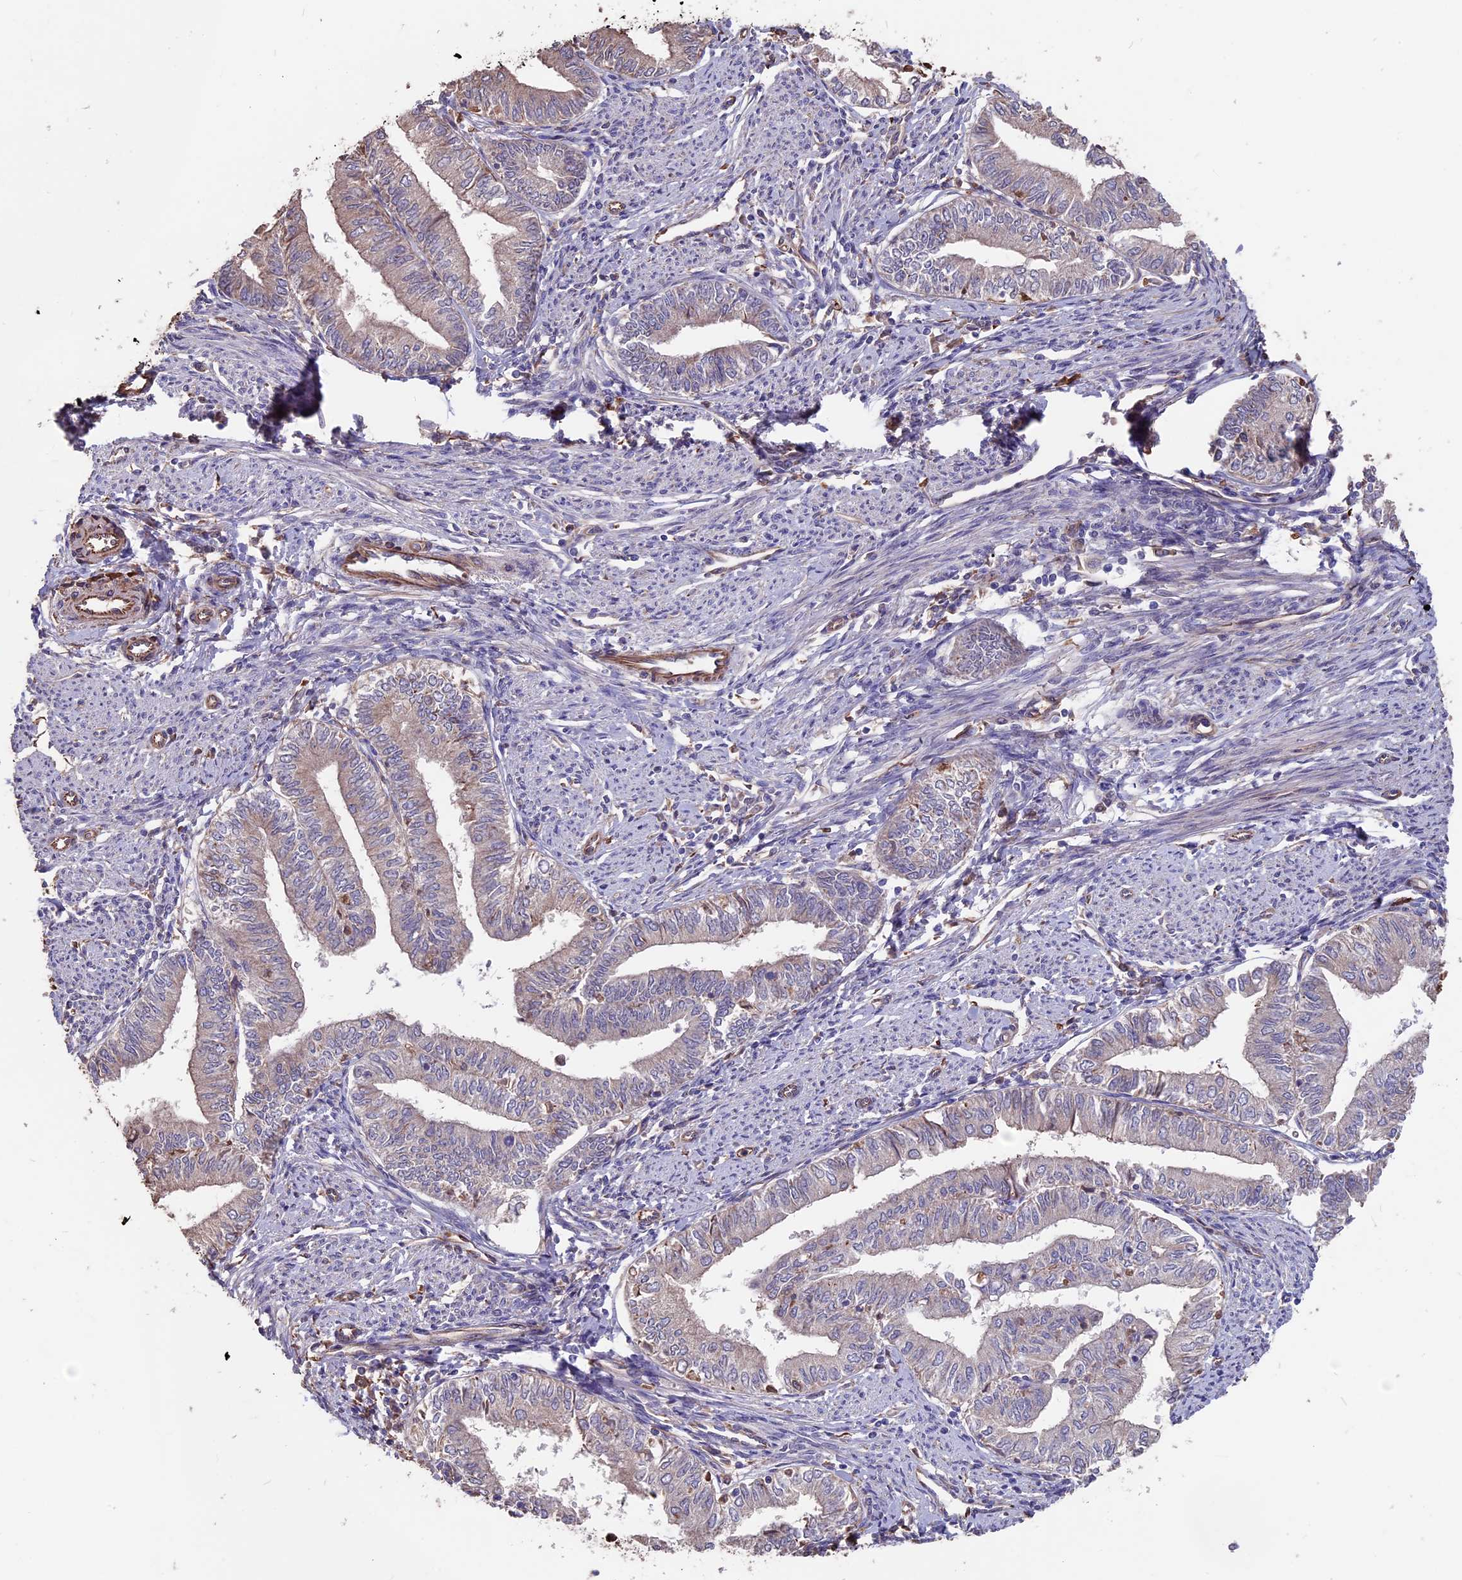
{"staining": {"intensity": "weak", "quantity": "25%-75%", "location": "cytoplasmic/membranous"}, "tissue": "endometrial cancer", "cell_type": "Tumor cells", "image_type": "cancer", "snomed": [{"axis": "morphology", "description": "Adenocarcinoma, NOS"}, {"axis": "topography", "description": "Endometrium"}], "caption": "A brown stain shows weak cytoplasmic/membranous staining of a protein in endometrial adenocarcinoma tumor cells.", "gene": "SEH1L", "patient": {"sex": "female", "age": 66}}